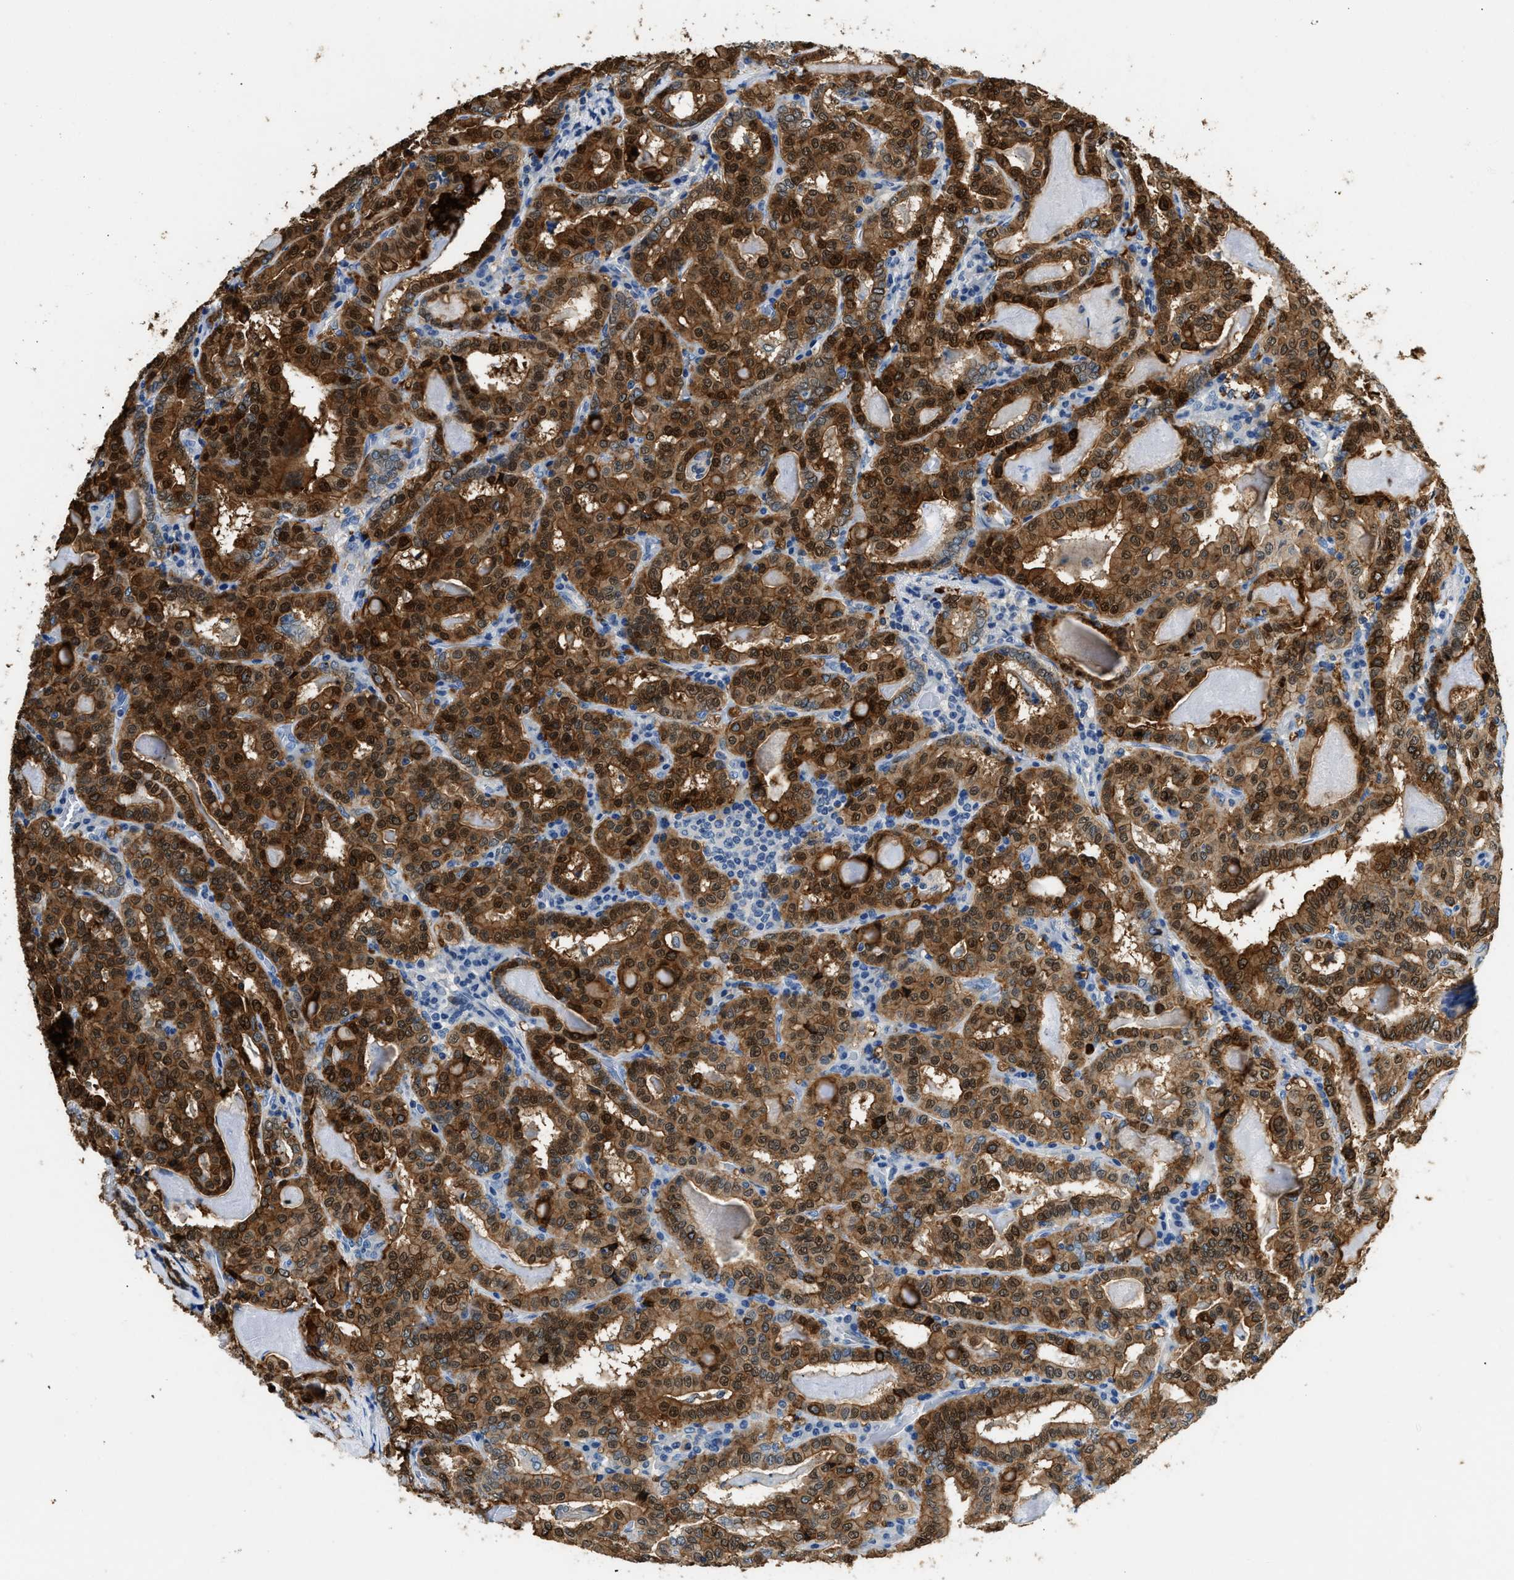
{"staining": {"intensity": "strong", "quantity": ">75%", "location": "cytoplasmic/membranous,nuclear"}, "tissue": "thyroid cancer", "cell_type": "Tumor cells", "image_type": "cancer", "snomed": [{"axis": "morphology", "description": "Papillary adenocarcinoma, NOS"}, {"axis": "topography", "description": "Thyroid gland"}], "caption": "Immunohistochemistry of human papillary adenocarcinoma (thyroid) shows high levels of strong cytoplasmic/membranous and nuclear positivity in approximately >75% of tumor cells.", "gene": "ANXA3", "patient": {"sex": "female", "age": 42}}